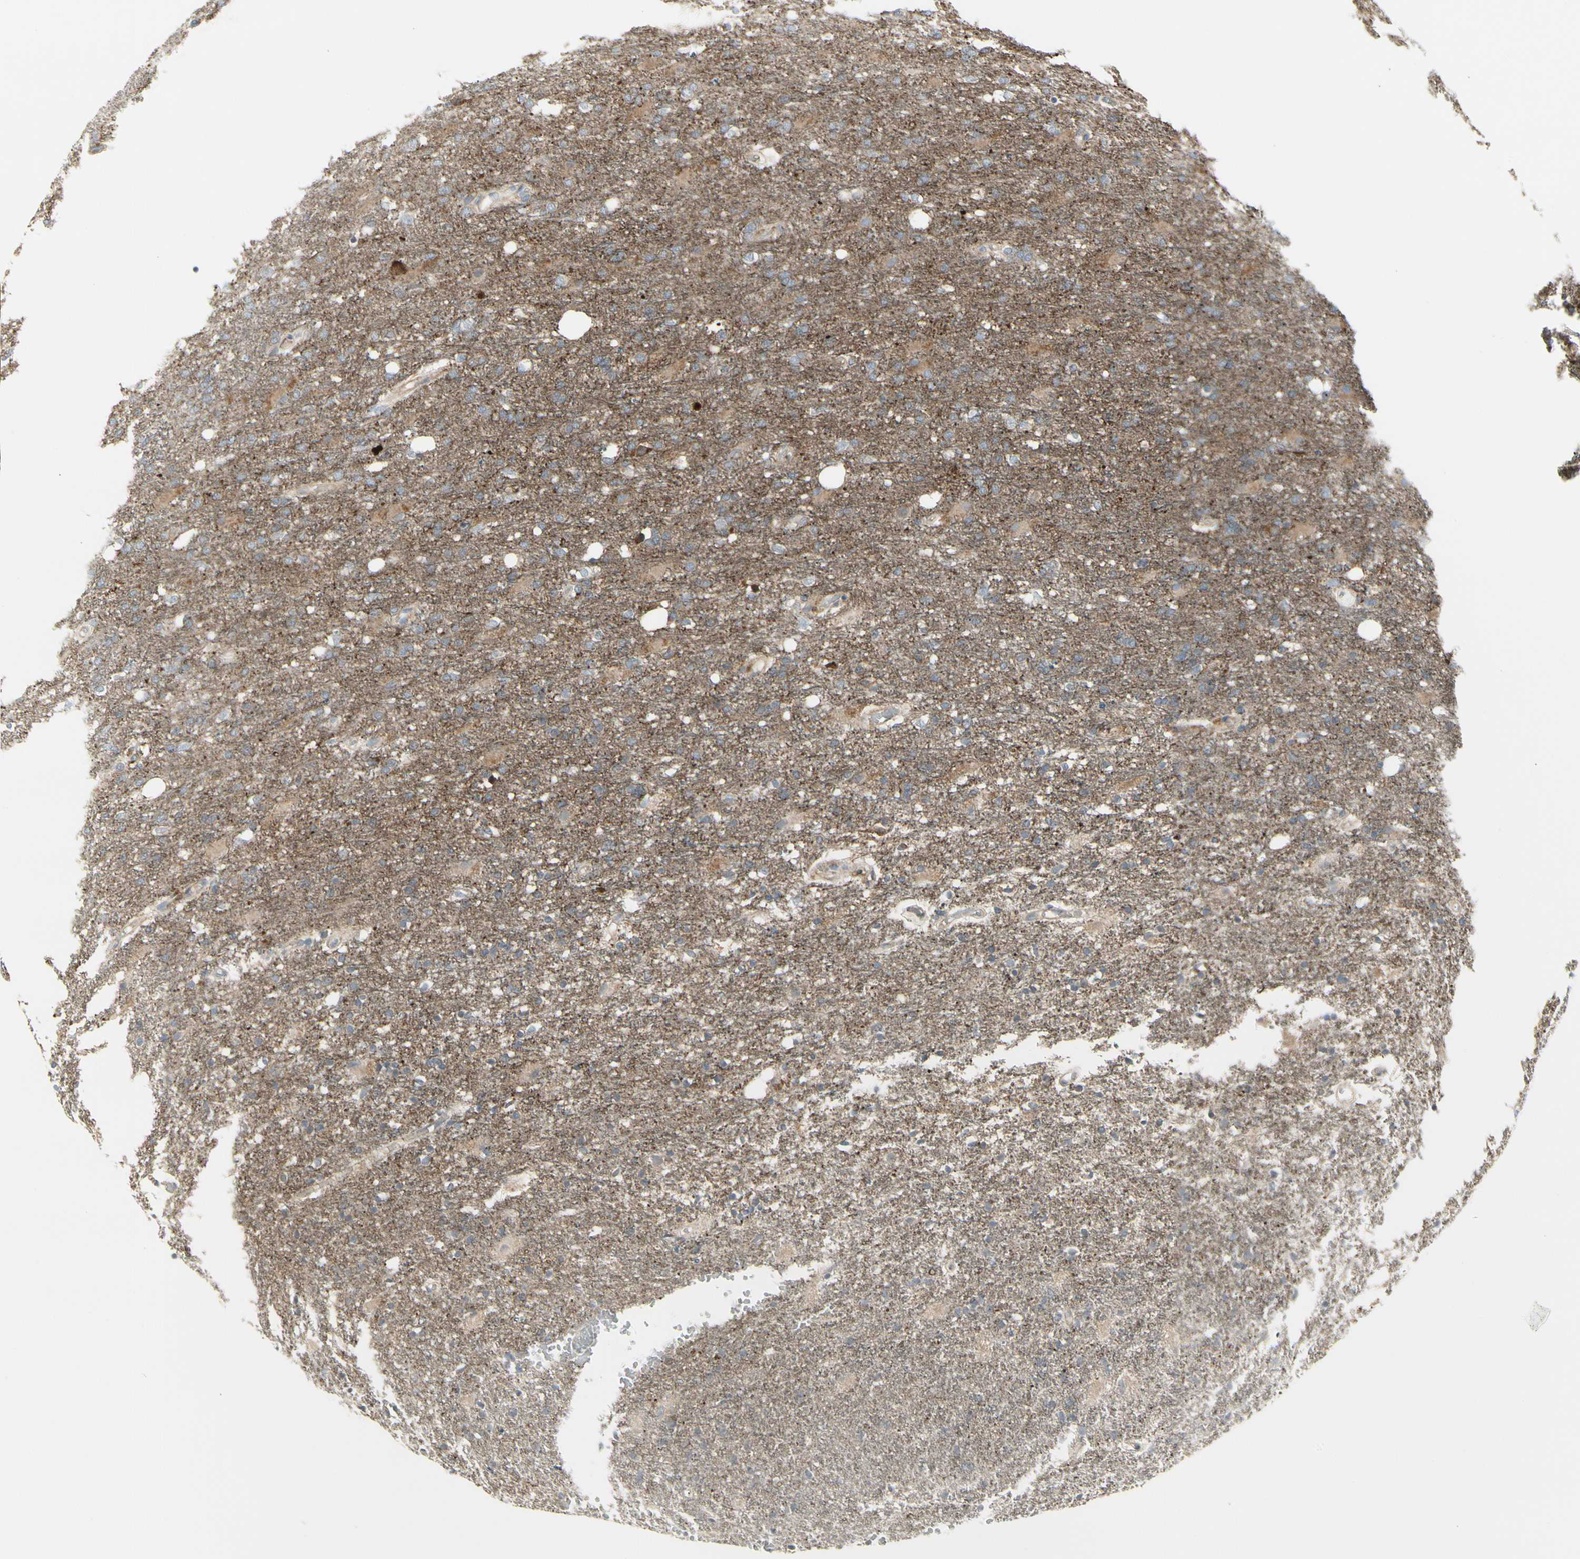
{"staining": {"intensity": "negative", "quantity": "none", "location": "none"}, "tissue": "glioma", "cell_type": "Tumor cells", "image_type": "cancer", "snomed": [{"axis": "morphology", "description": "Normal tissue, NOS"}, {"axis": "morphology", "description": "Glioma, malignant, High grade"}, {"axis": "topography", "description": "Cerebral cortex"}], "caption": "Human glioma stained for a protein using IHC shows no positivity in tumor cells.", "gene": "ATP6V1B2", "patient": {"sex": "male", "age": 77}}